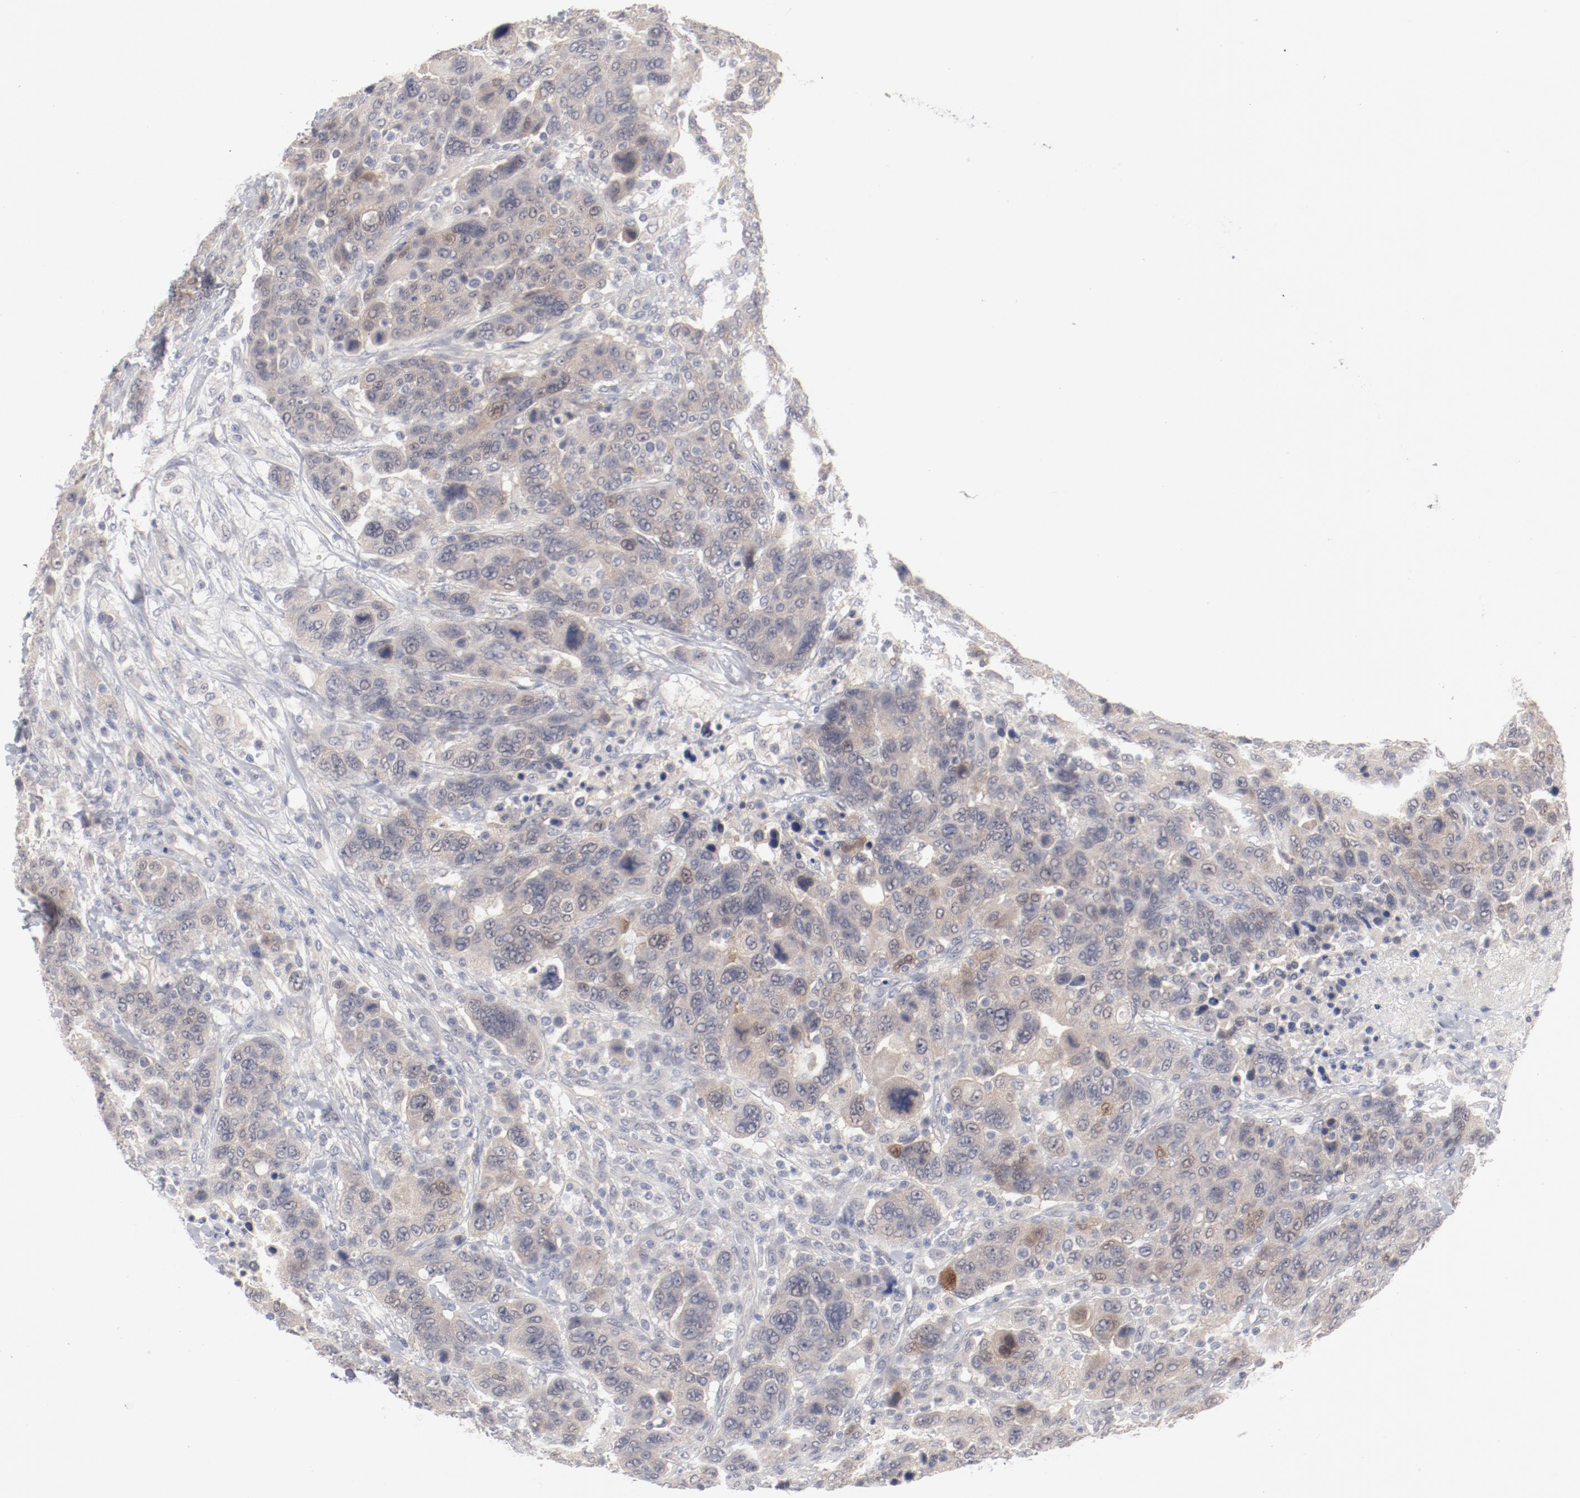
{"staining": {"intensity": "weak", "quantity": ">75%", "location": "cytoplasmic/membranous"}, "tissue": "breast cancer", "cell_type": "Tumor cells", "image_type": "cancer", "snomed": [{"axis": "morphology", "description": "Duct carcinoma"}, {"axis": "topography", "description": "Breast"}], "caption": "Brown immunohistochemical staining in breast cancer (infiltrating ductal carcinoma) exhibits weak cytoplasmic/membranous expression in about >75% of tumor cells.", "gene": "SH3BGR", "patient": {"sex": "female", "age": 37}}